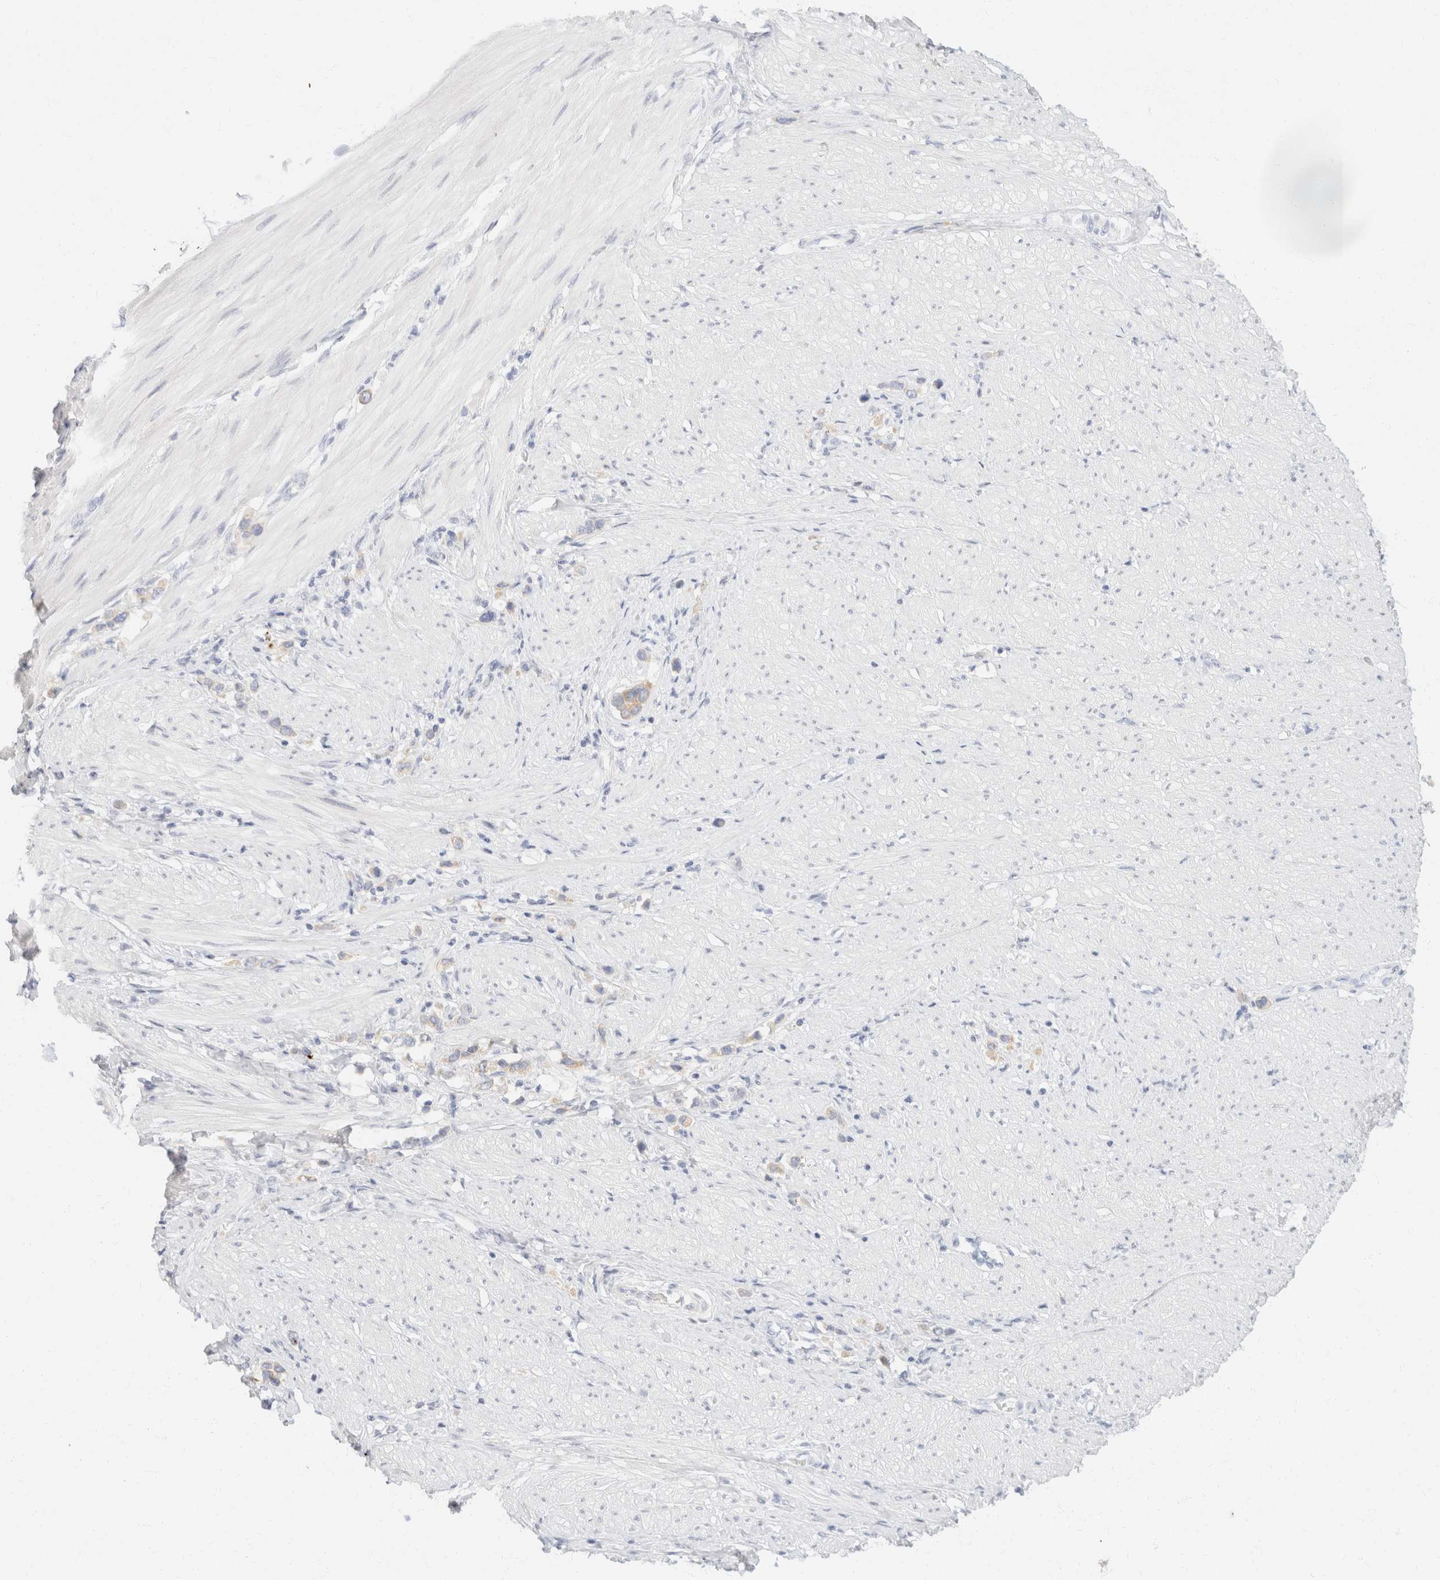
{"staining": {"intensity": "negative", "quantity": "none", "location": "none"}, "tissue": "stomach cancer", "cell_type": "Tumor cells", "image_type": "cancer", "snomed": [{"axis": "morphology", "description": "Adenocarcinoma, NOS"}, {"axis": "topography", "description": "Stomach"}], "caption": "Immunohistochemistry (IHC) photomicrograph of neoplastic tissue: human adenocarcinoma (stomach) stained with DAB displays no significant protein positivity in tumor cells. (IHC, brightfield microscopy, high magnification).", "gene": "KRT20", "patient": {"sex": "female", "age": 65}}